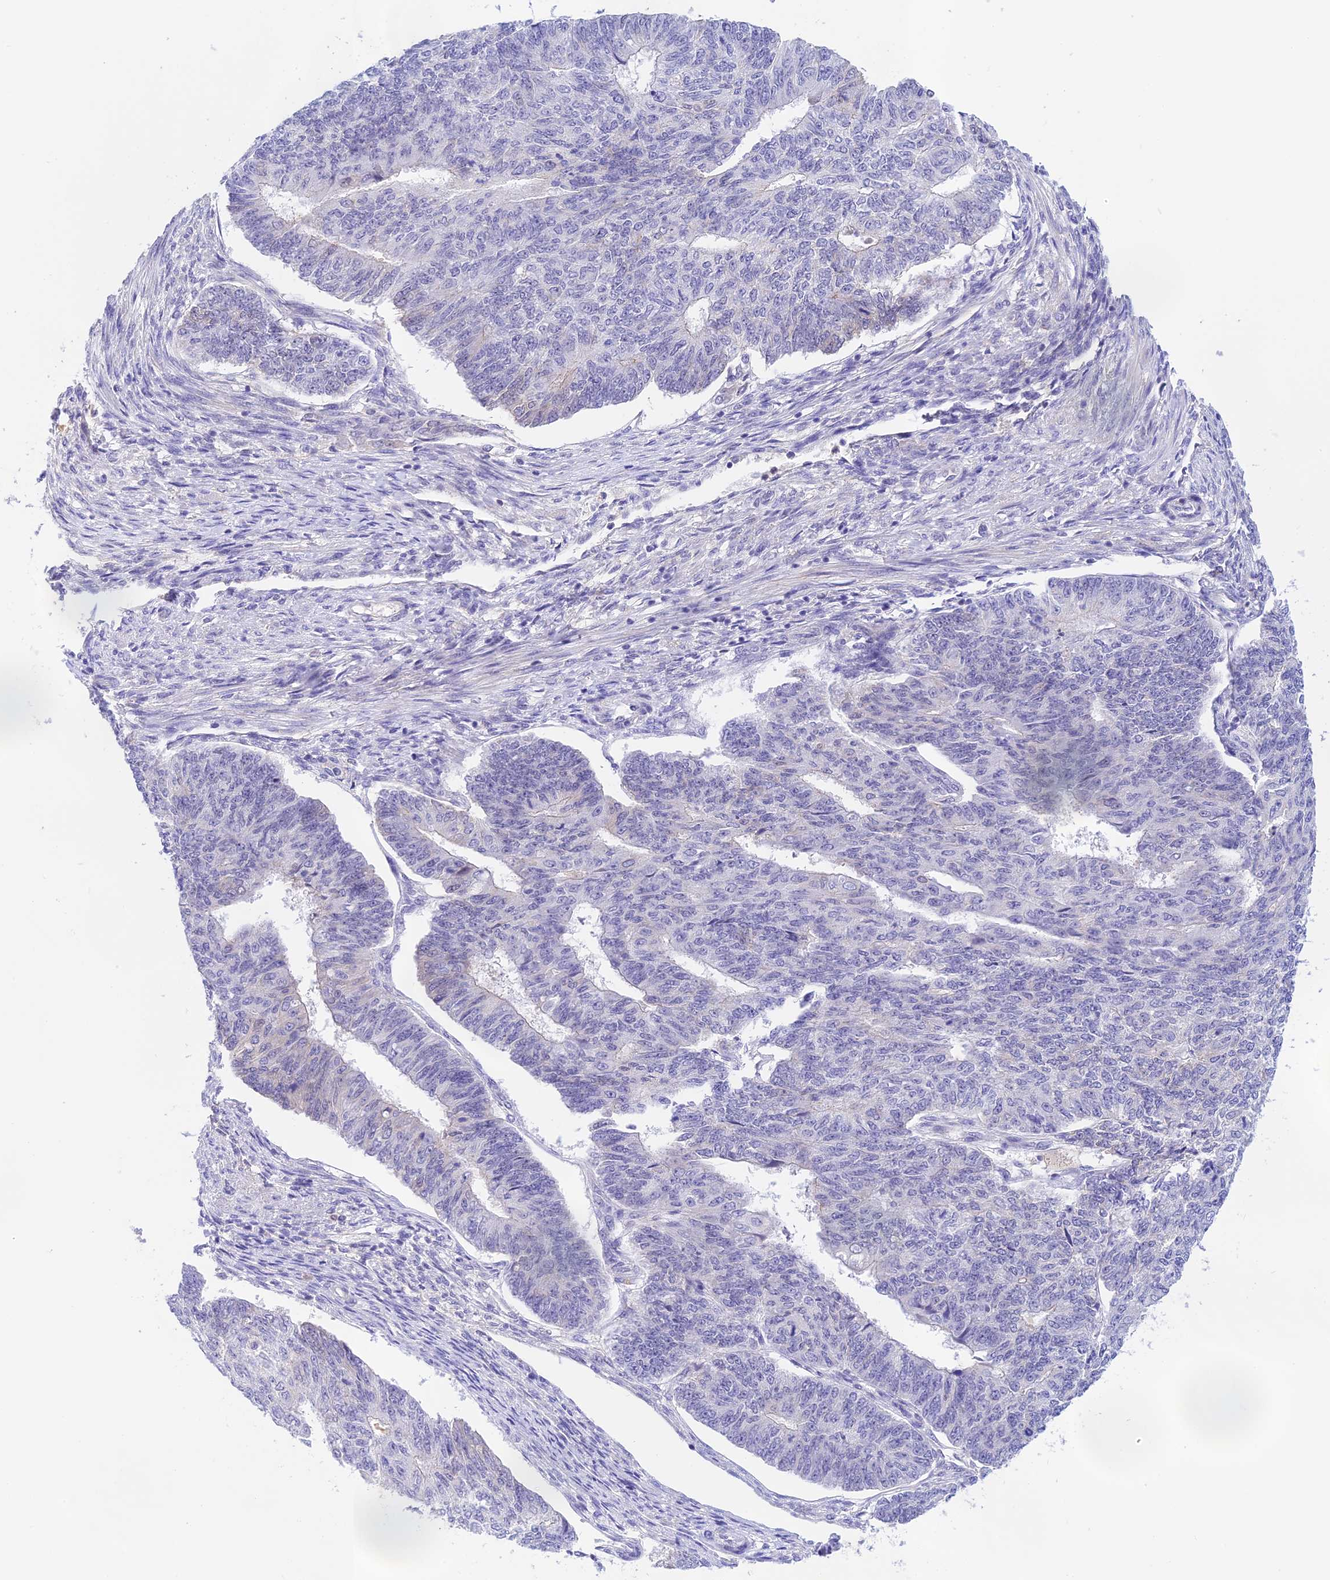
{"staining": {"intensity": "negative", "quantity": "none", "location": "none"}, "tissue": "endometrial cancer", "cell_type": "Tumor cells", "image_type": "cancer", "snomed": [{"axis": "morphology", "description": "Adenocarcinoma, NOS"}, {"axis": "topography", "description": "Endometrium"}], "caption": "A high-resolution image shows IHC staining of adenocarcinoma (endometrial), which demonstrates no significant positivity in tumor cells.", "gene": "THAP11", "patient": {"sex": "female", "age": 32}}